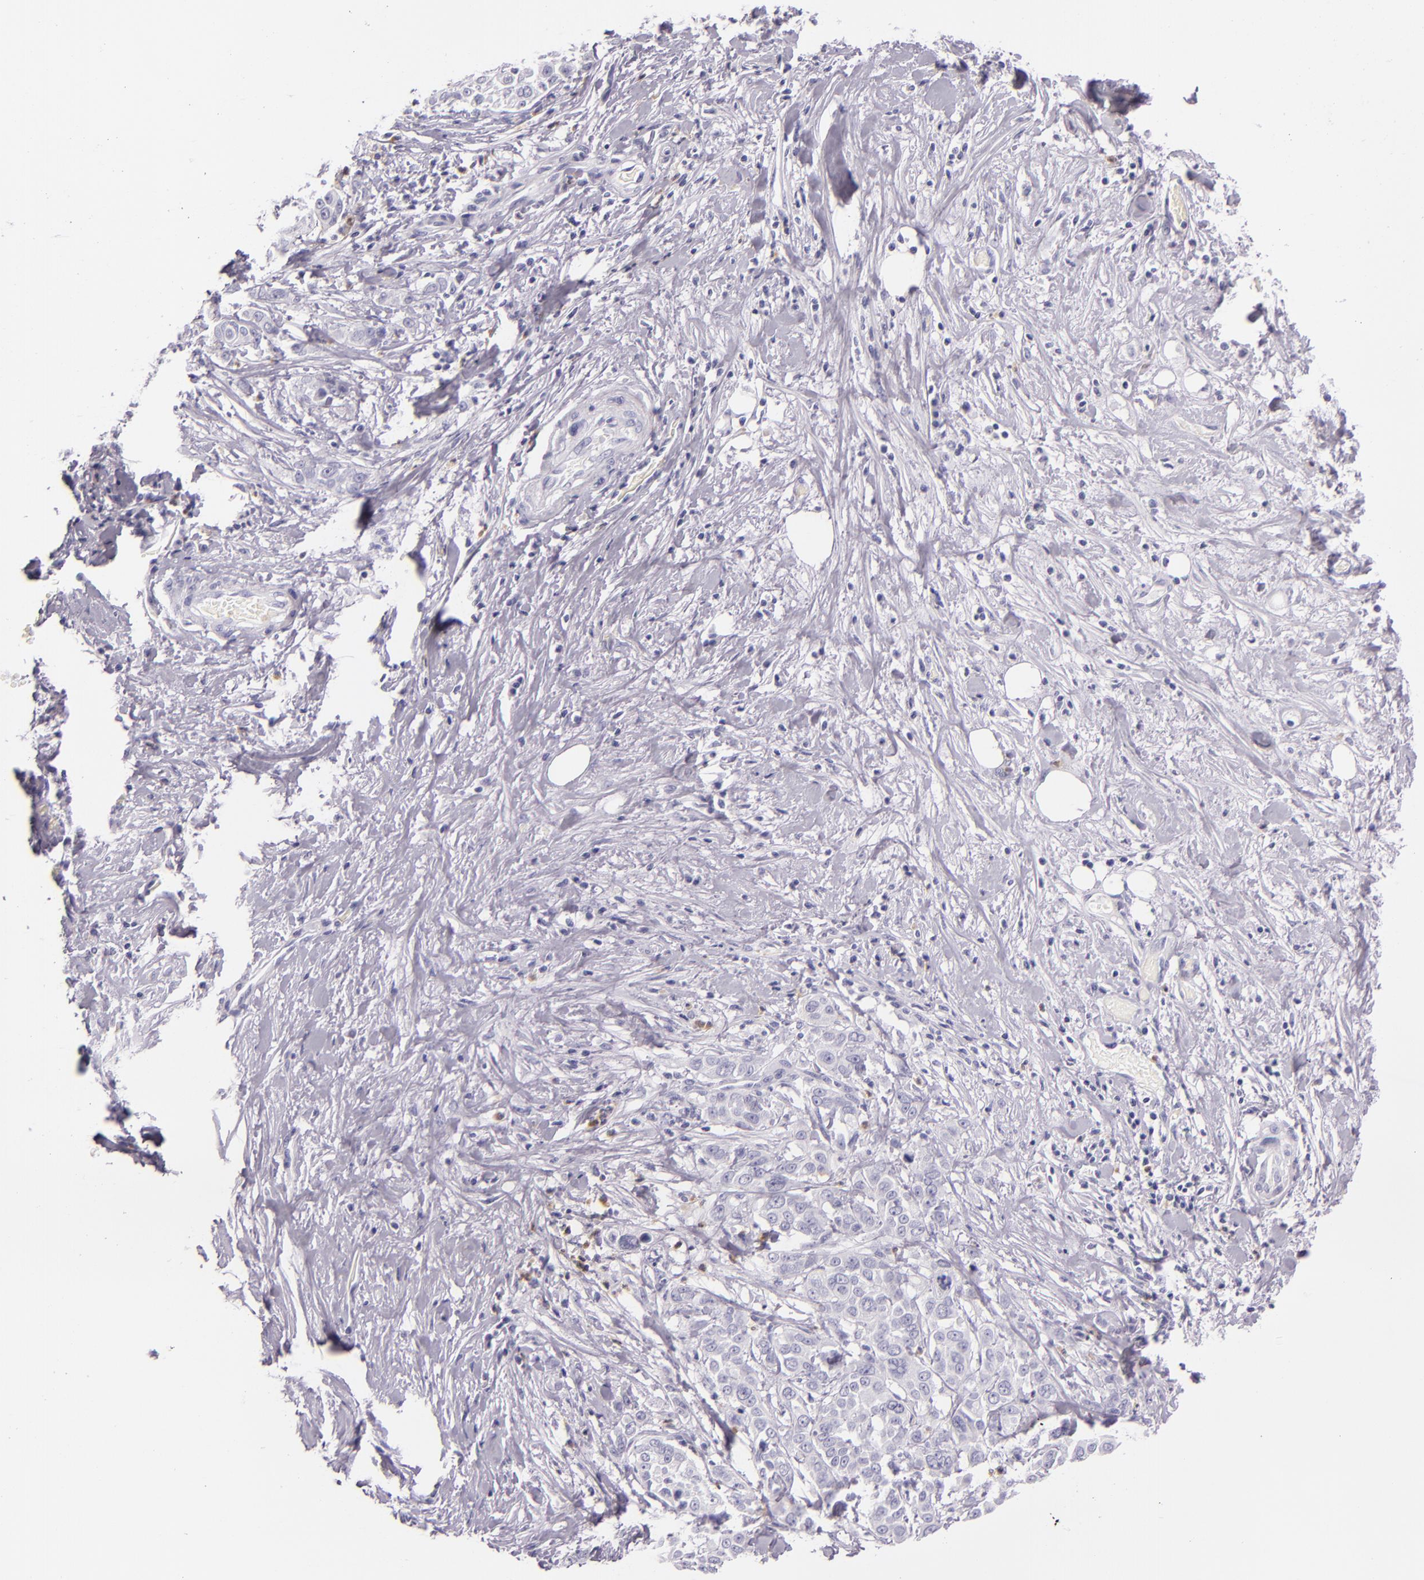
{"staining": {"intensity": "negative", "quantity": "none", "location": "none"}, "tissue": "pancreatic cancer", "cell_type": "Tumor cells", "image_type": "cancer", "snomed": [{"axis": "morphology", "description": "Adenocarcinoma, NOS"}, {"axis": "topography", "description": "Pancreas"}], "caption": "Immunohistochemistry (IHC) image of neoplastic tissue: human adenocarcinoma (pancreatic) stained with DAB displays no significant protein expression in tumor cells. The staining was performed using DAB (3,3'-diaminobenzidine) to visualize the protein expression in brown, while the nuclei were stained in blue with hematoxylin (Magnification: 20x).", "gene": "CEACAM1", "patient": {"sex": "female", "age": 52}}